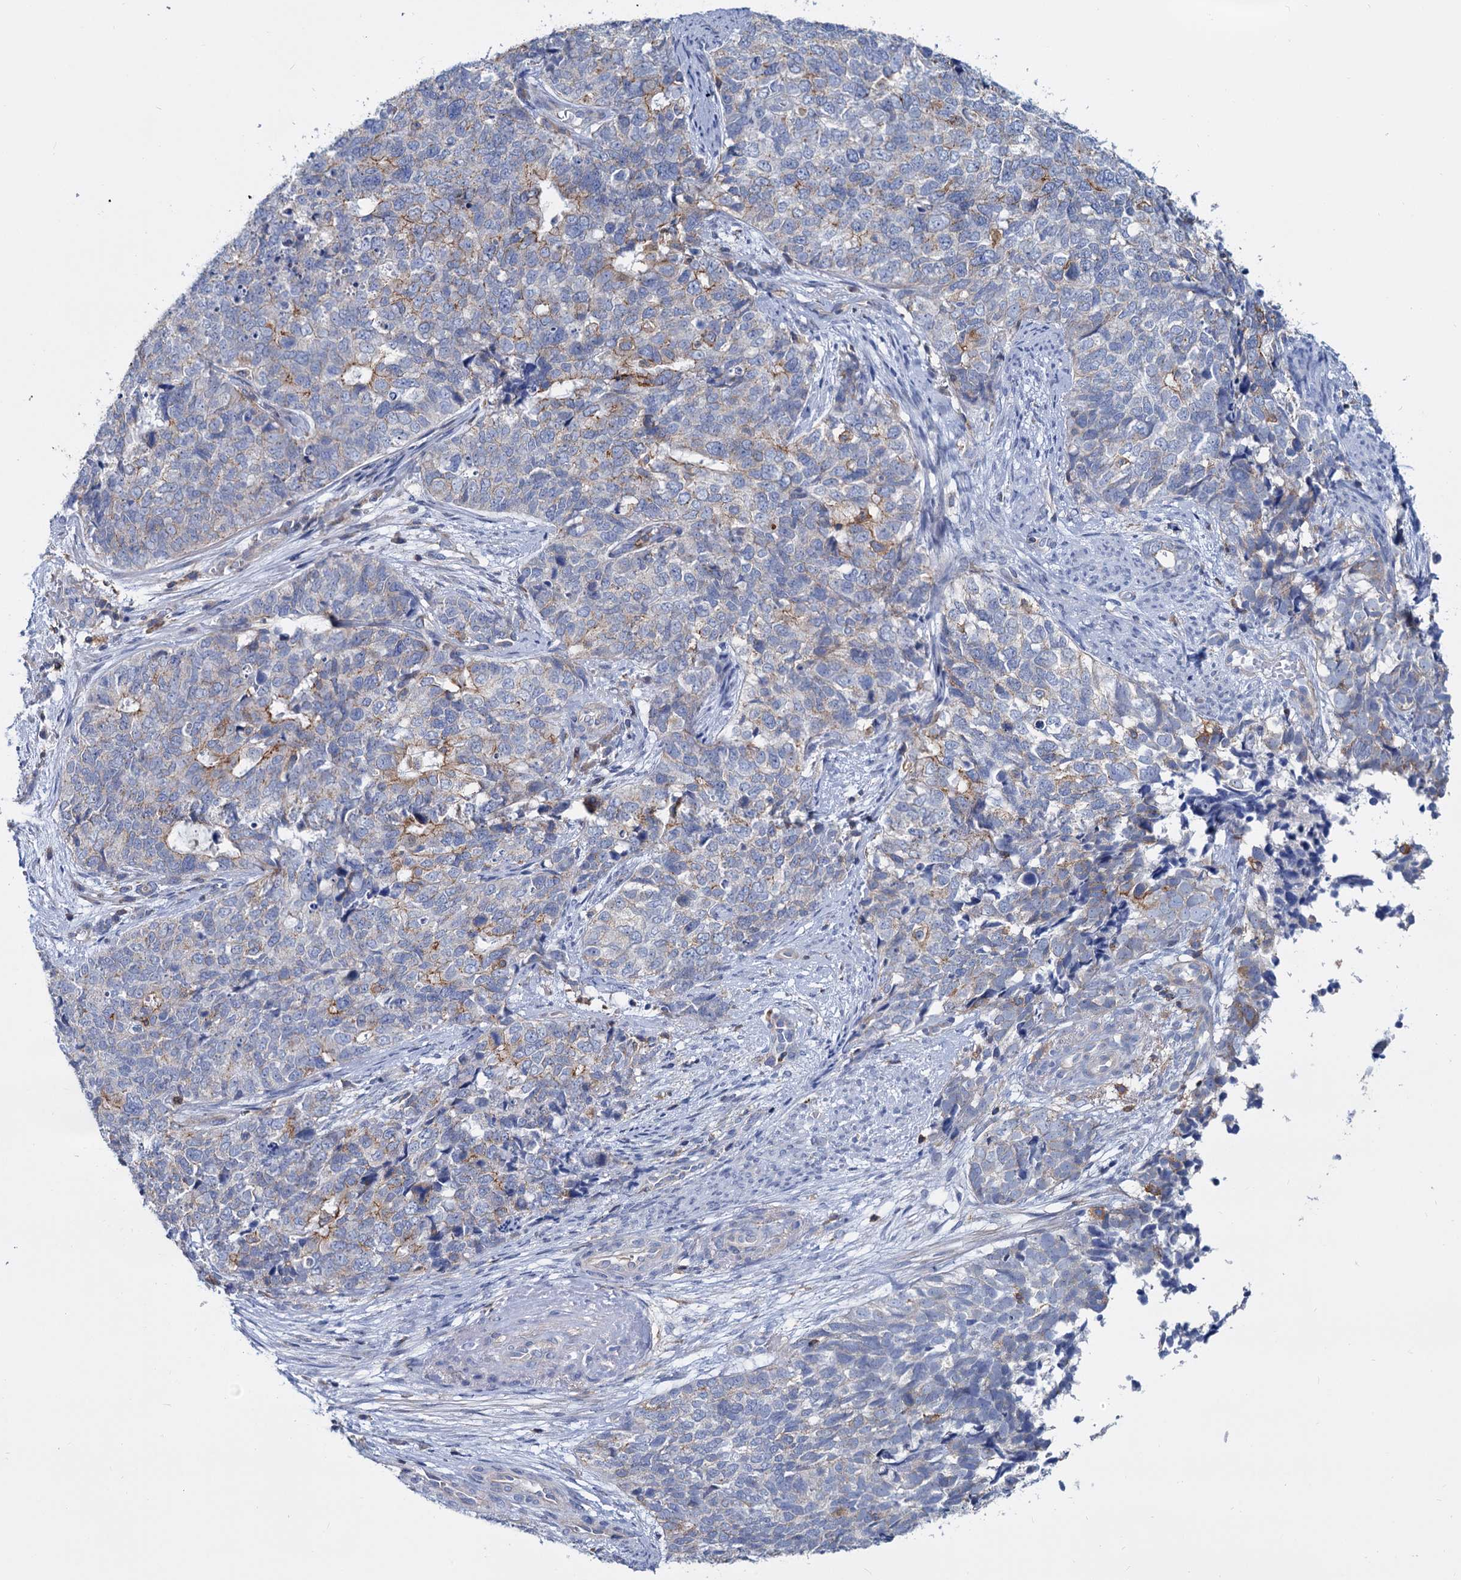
{"staining": {"intensity": "moderate", "quantity": "<25%", "location": "cytoplasmic/membranous"}, "tissue": "cervical cancer", "cell_type": "Tumor cells", "image_type": "cancer", "snomed": [{"axis": "morphology", "description": "Squamous cell carcinoma, NOS"}, {"axis": "topography", "description": "Cervix"}], "caption": "This is an image of immunohistochemistry (IHC) staining of squamous cell carcinoma (cervical), which shows moderate positivity in the cytoplasmic/membranous of tumor cells.", "gene": "LRCH4", "patient": {"sex": "female", "age": 63}}